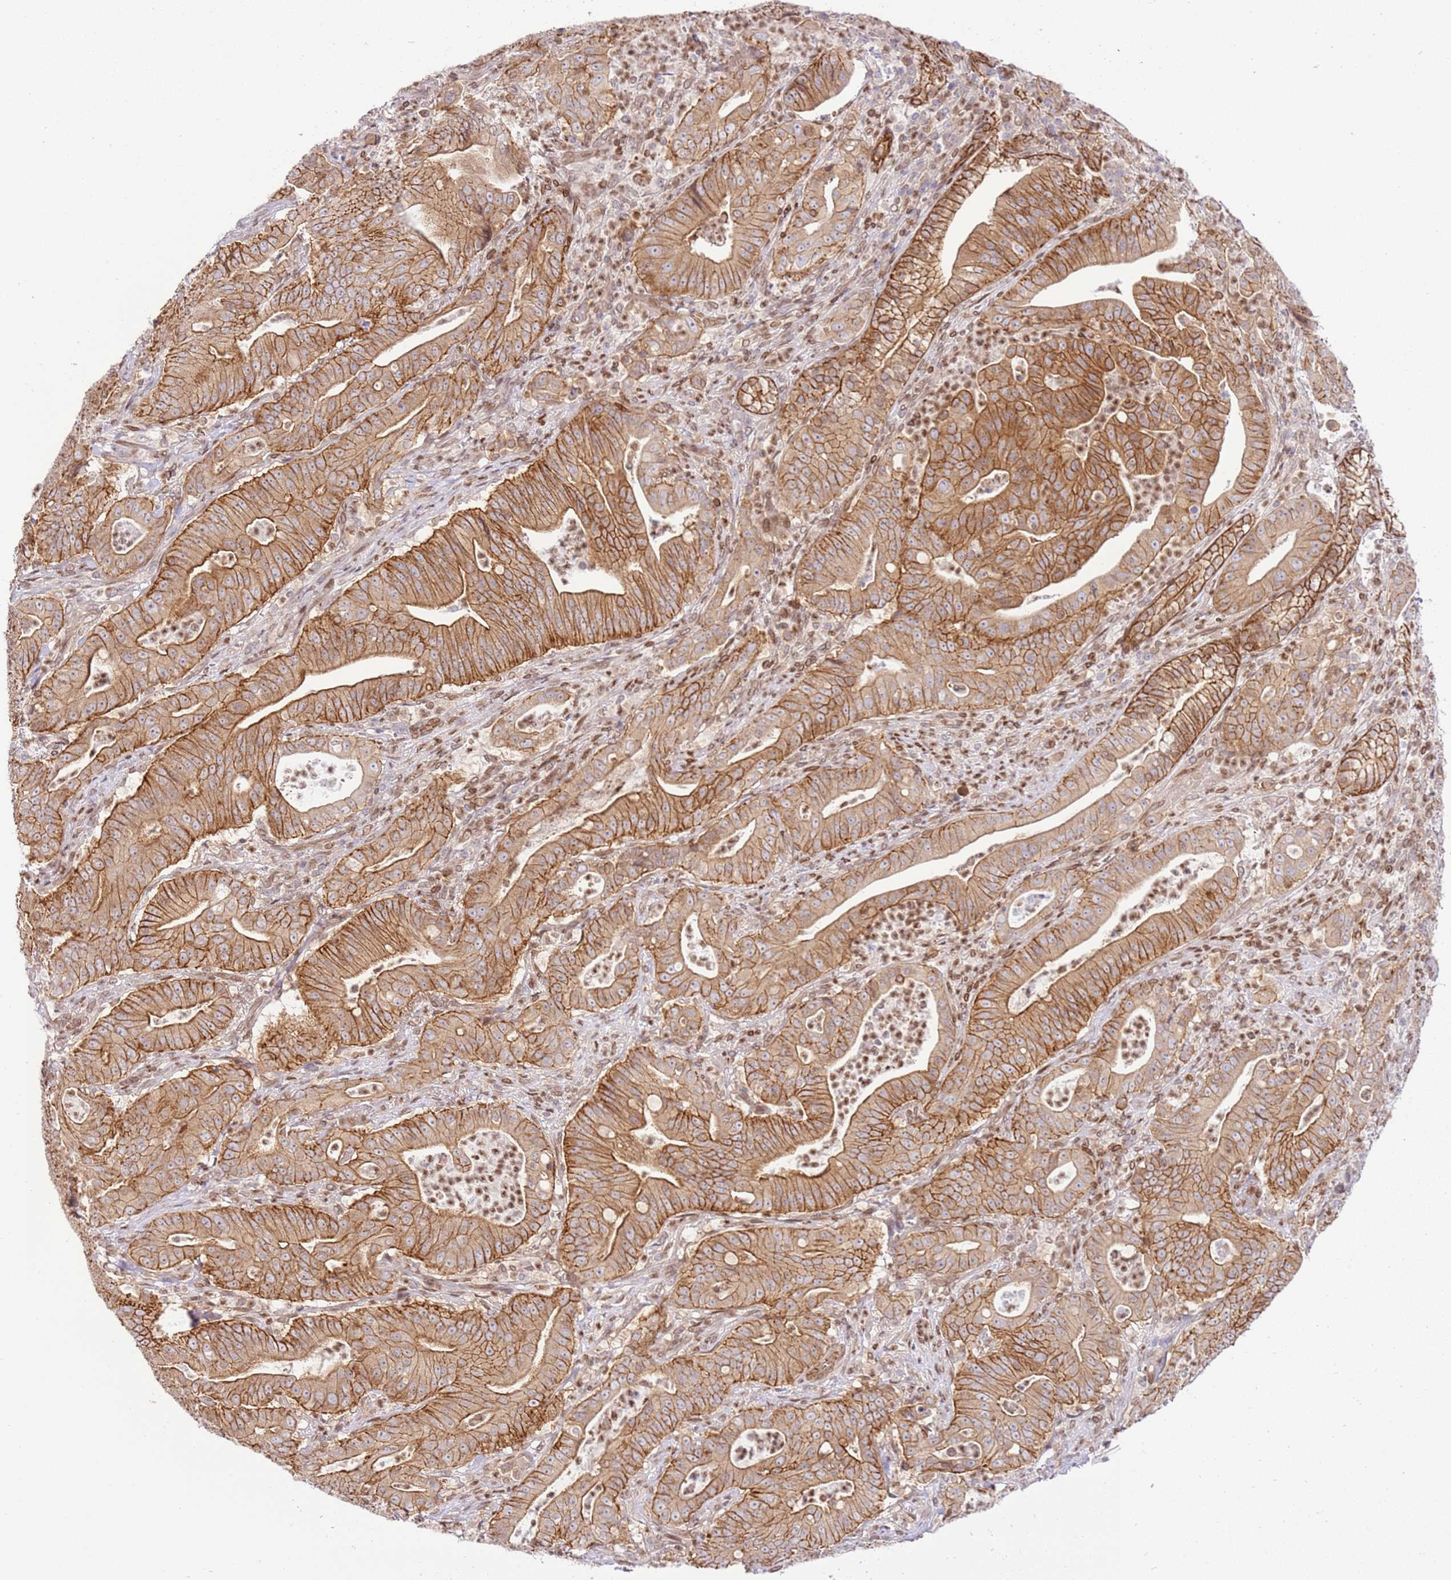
{"staining": {"intensity": "moderate", "quantity": ">75%", "location": "cytoplasmic/membranous"}, "tissue": "pancreatic cancer", "cell_type": "Tumor cells", "image_type": "cancer", "snomed": [{"axis": "morphology", "description": "Adenocarcinoma, NOS"}, {"axis": "topography", "description": "Pancreas"}], "caption": "DAB immunohistochemical staining of pancreatic adenocarcinoma exhibits moderate cytoplasmic/membranous protein positivity in about >75% of tumor cells.", "gene": "TRIM37", "patient": {"sex": "male", "age": 71}}